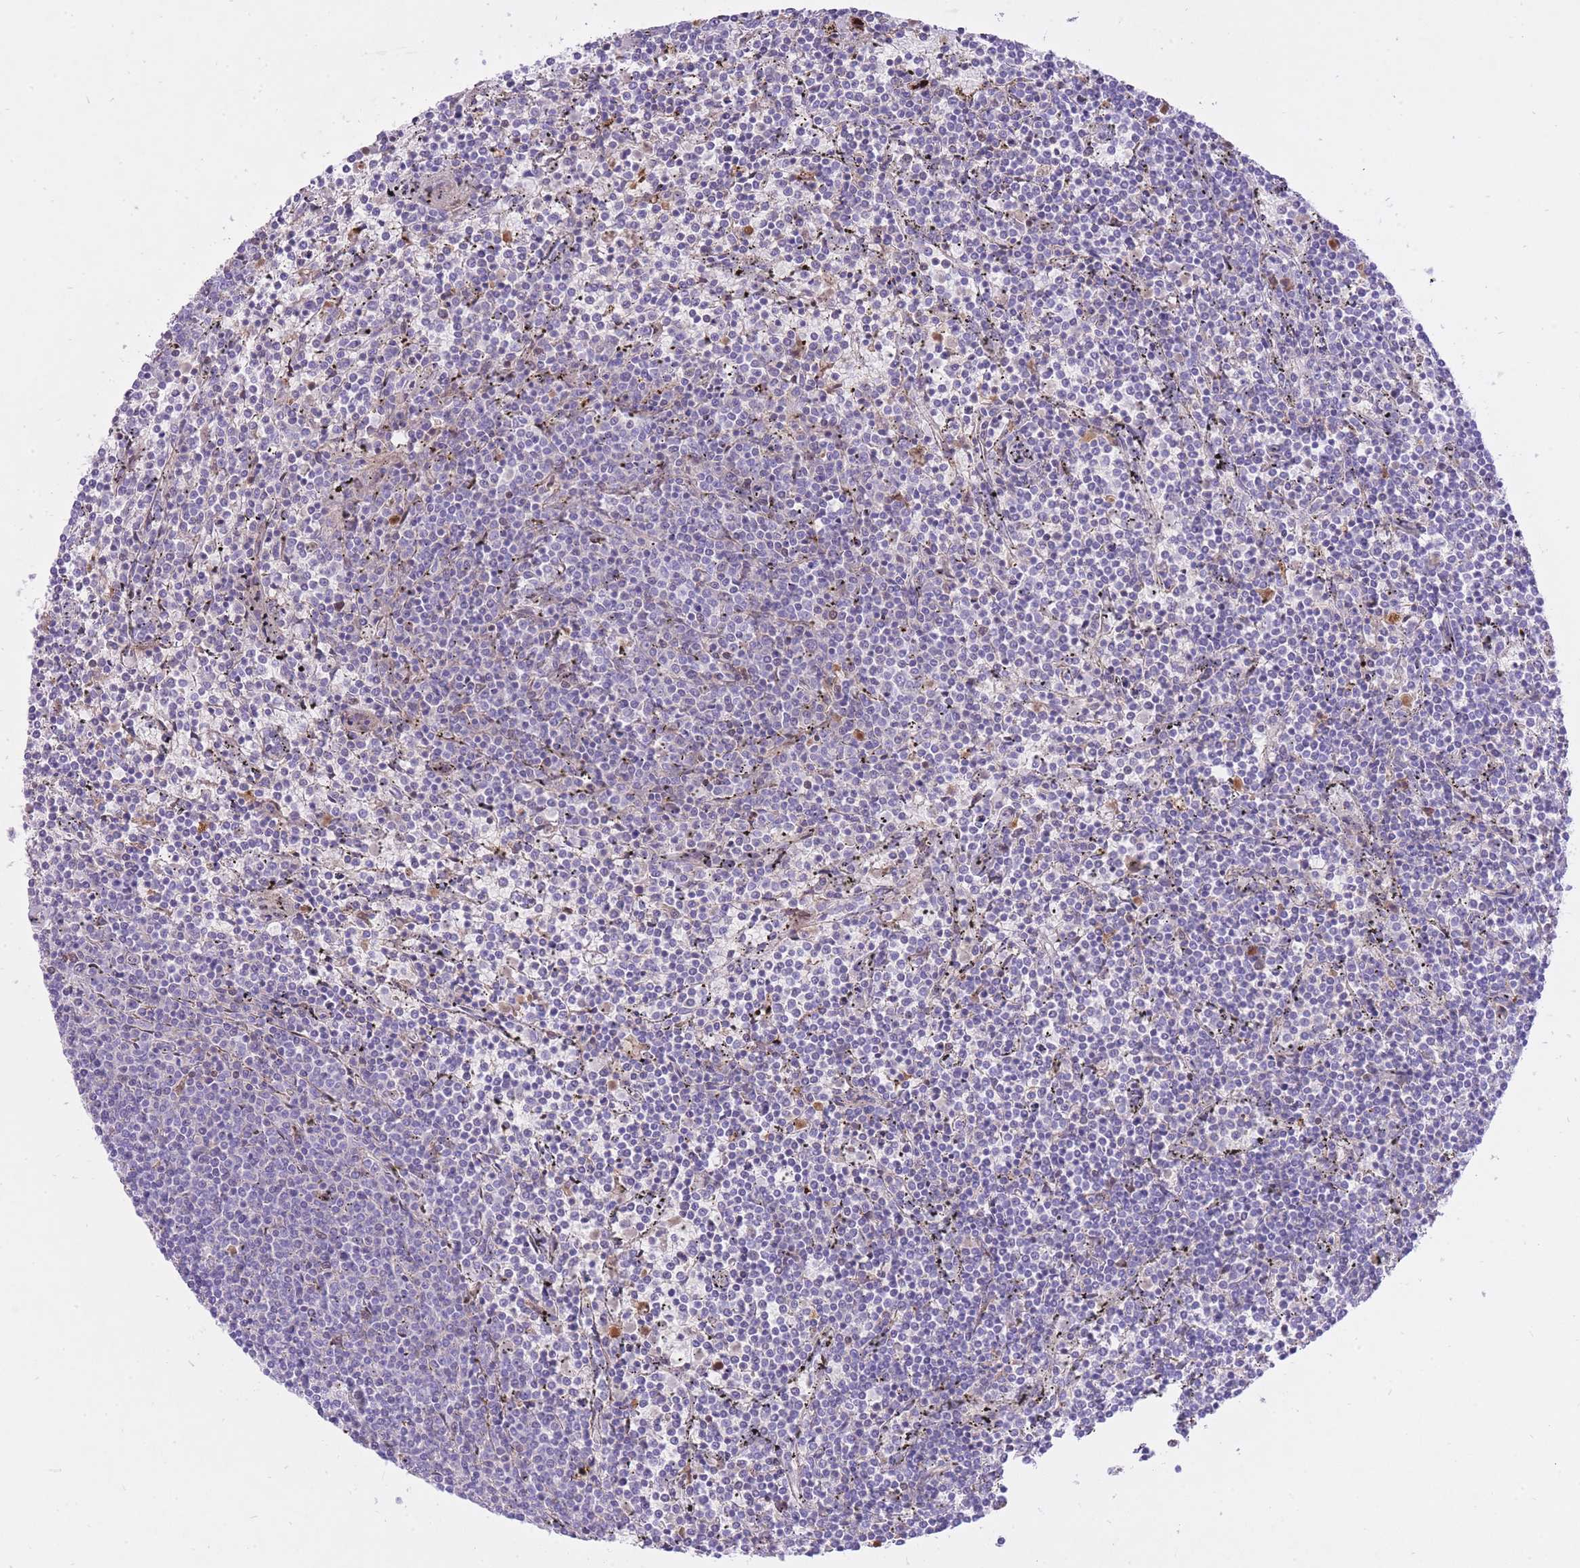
{"staining": {"intensity": "negative", "quantity": "none", "location": "none"}, "tissue": "lymphoma", "cell_type": "Tumor cells", "image_type": "cancer", "snomed": [{"axis": "morphology", "description": "Malignant lymphoma, non-Hodgkin's type, Low grade"}, {"axis": "topography", "description": "Spleen"}], "caption": "Immunohistochemical staining of malignant lymphoma, non-Hodgkin's type (low-grade) displays no significant staining in tumor cells. (DAB (3,3'-diaminobenzidine) immunohistochemistry, high magnification).", "gene": "HRG", "patient": {"sex": "female", "age": 50}}